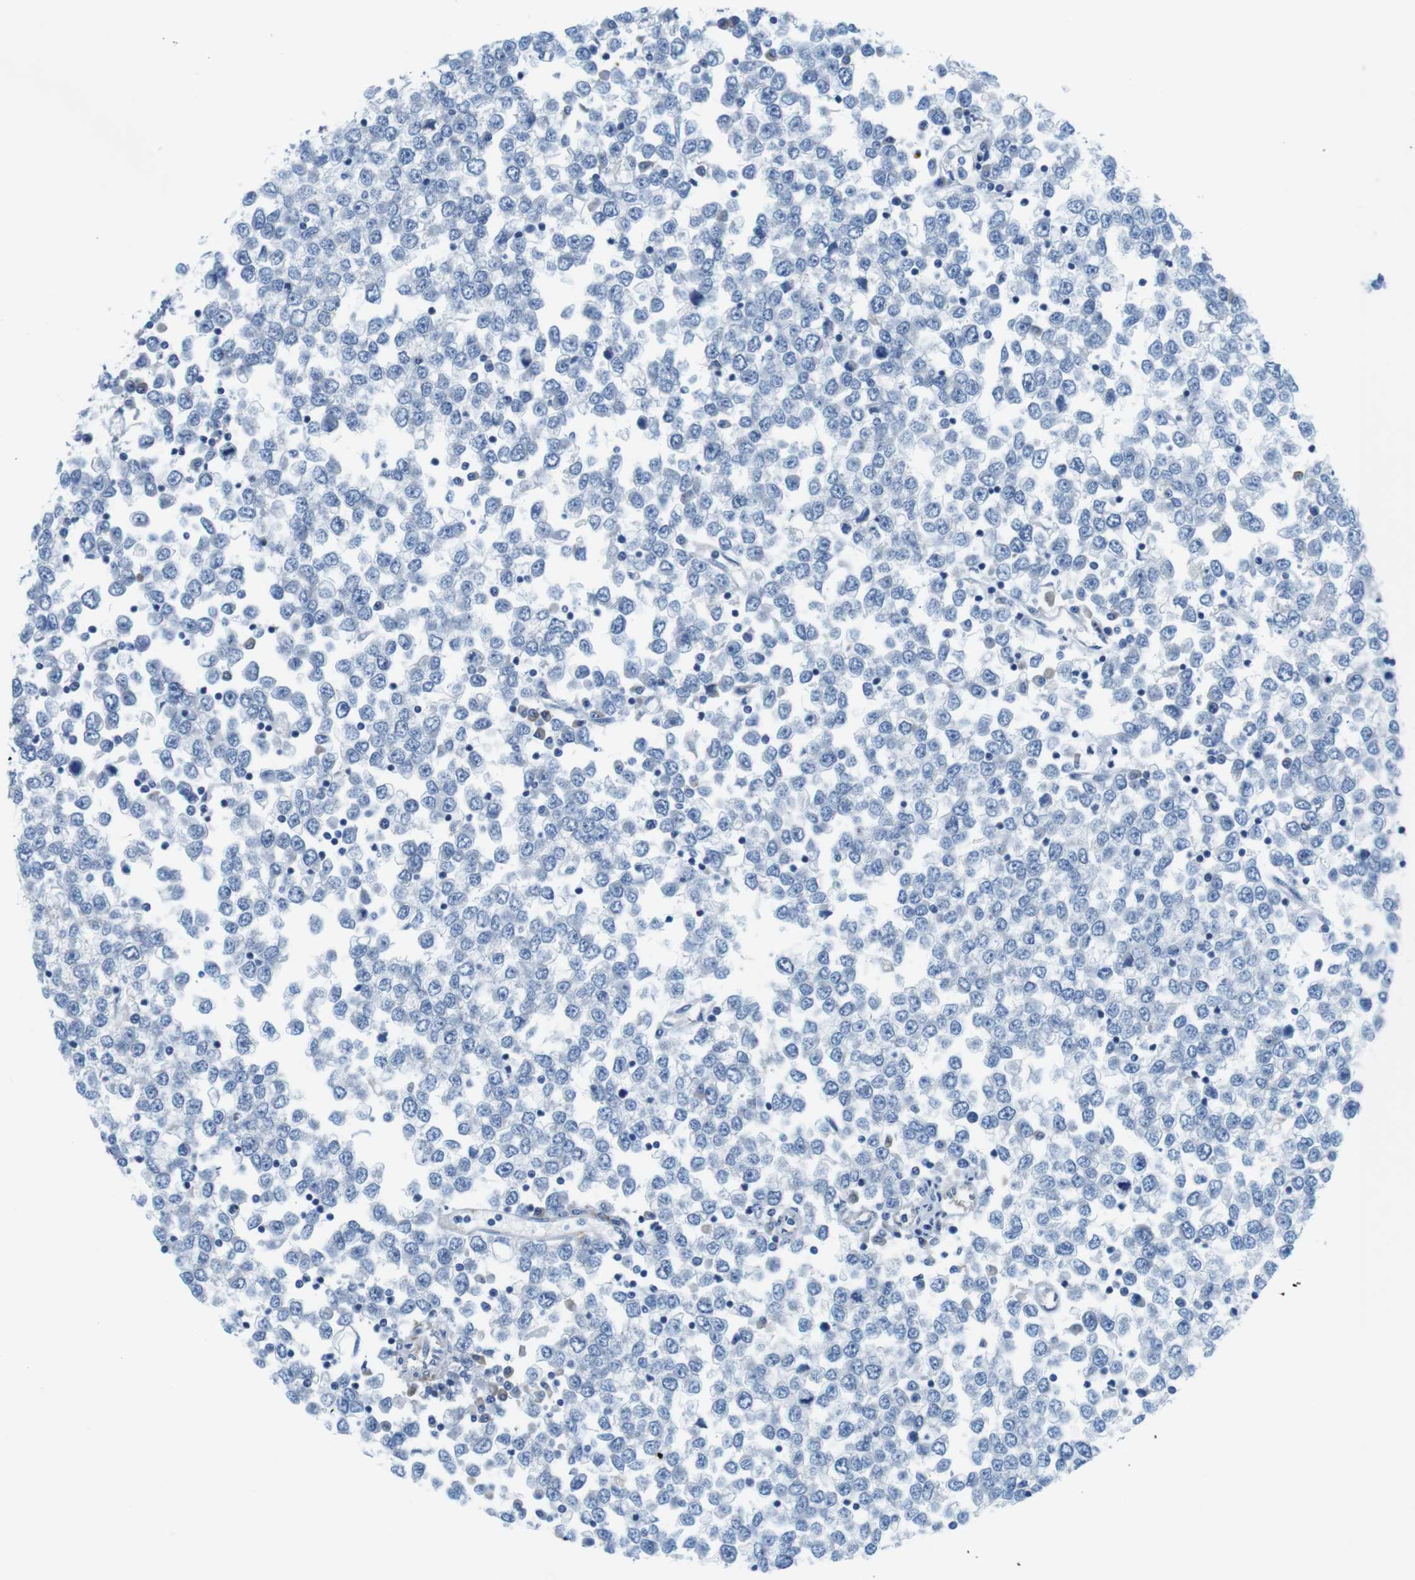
{"staining": {"intensity": "negative", "quantity": "none", "location": "none"}, "tissue": "testis cancer", "cell_type": "Tumor cells", "image_type": "cancer", "snomed": [{"axis": "morphology", "description": "Seminoma, NOS"}, {"axis": "topography", "description": "Testis"}], "caption": "The photomicrograph reveals no staining of tumor cells in seminoma (testis).", "gene": "EMP2", "patient": {"sex": "male", "age": 65}}